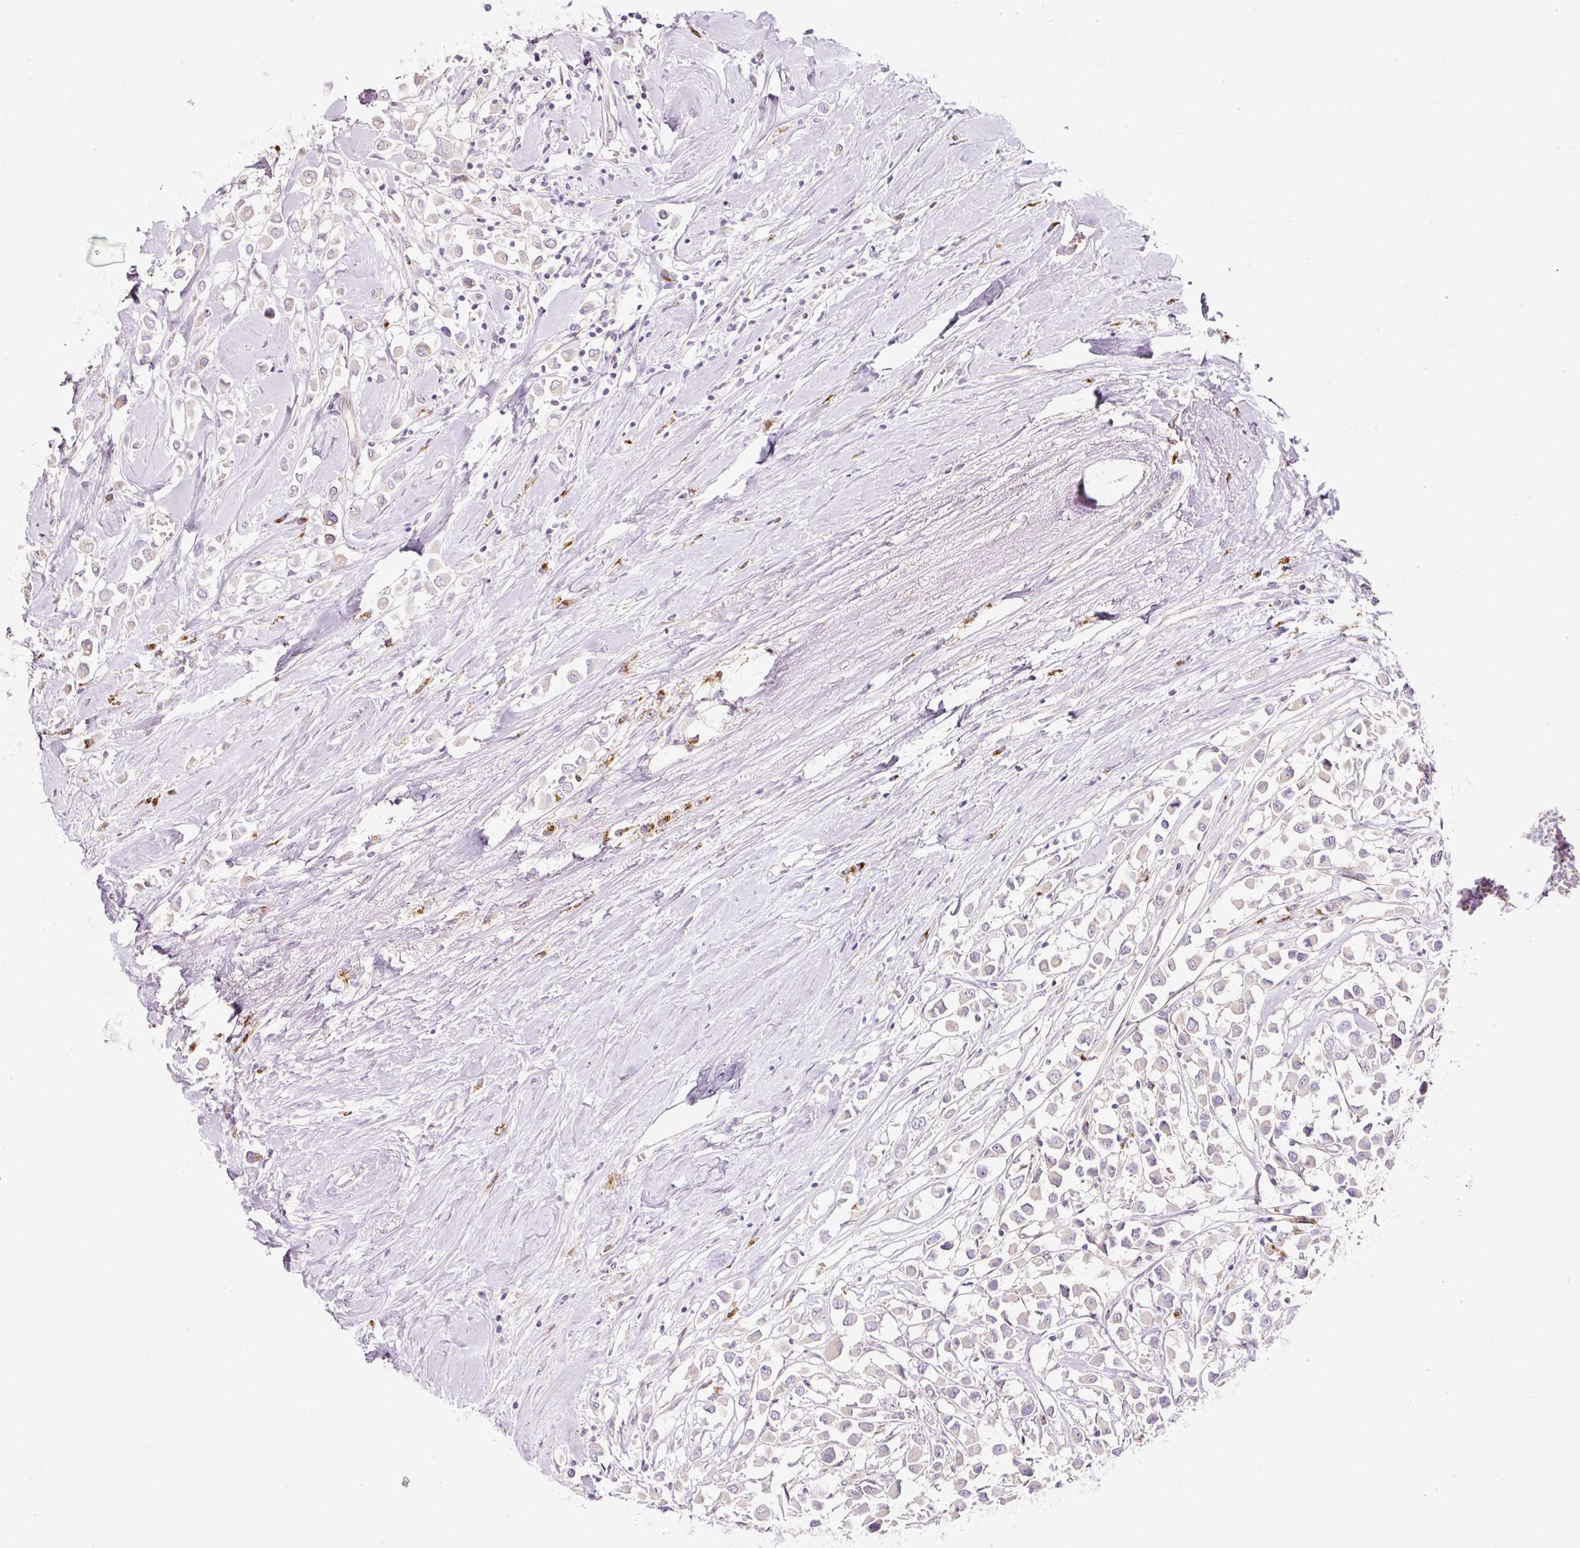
{"staining": {"intensity": "negative", "quantity": "none", "location": "none"}, "tissue": "breast cancer", "cell_type": "Tumor cells", "image_type": "cancer", "snomed": [{"axis": "morphology", "description": "Duct carcinoma"}, {"axis": "topography", "description": "Breast"}], "caption": "Immunohistochemistry micrograph of human breast infiltrating ductal carcinoma stained for a protein (brown), which shows no positivity in tumor cells.", "gene": "NBPF11", "patient": {"sex": "female", "age": 61}}